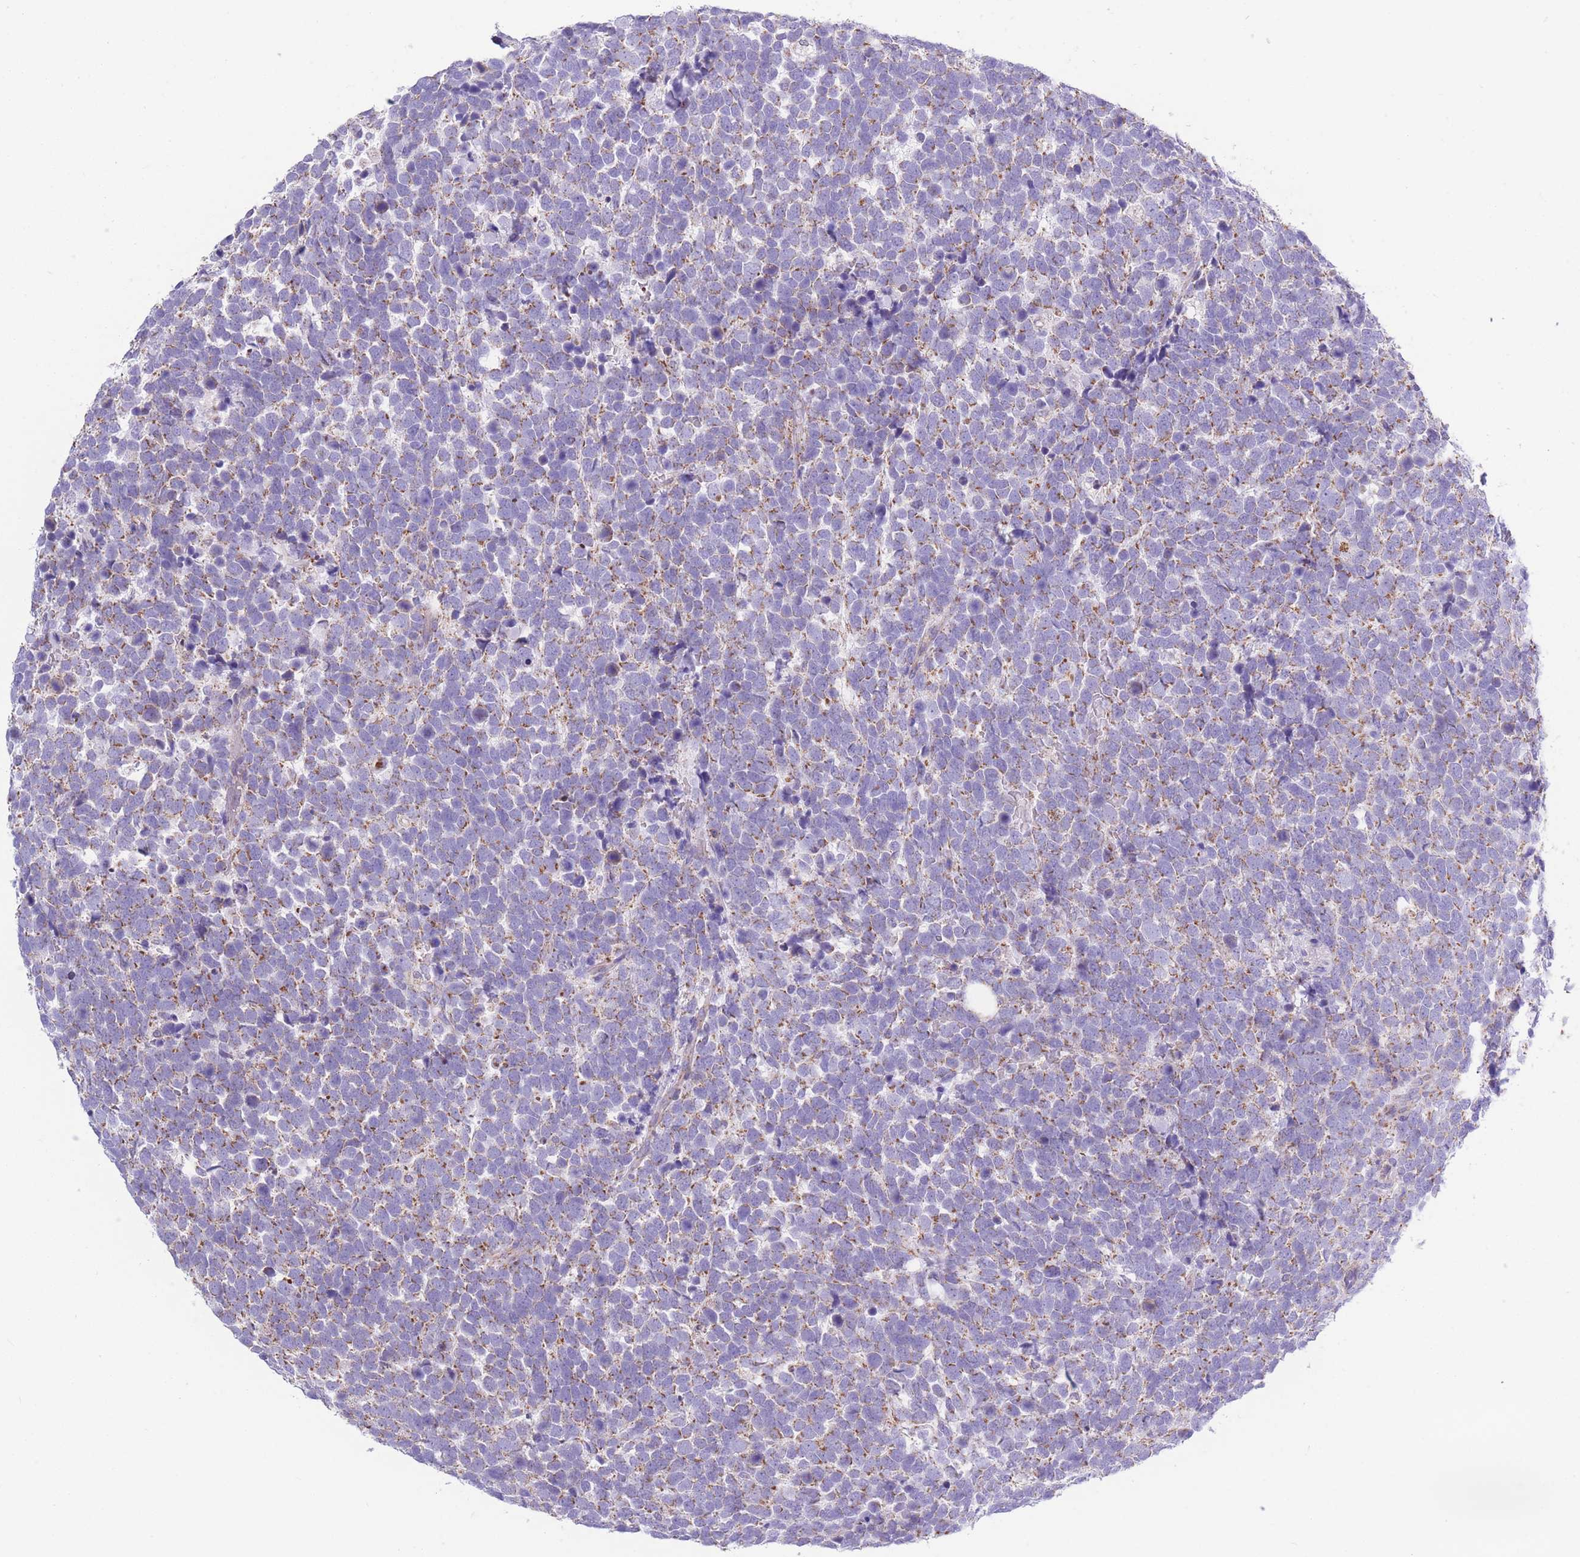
{"staining": {"intensity": "moderate", "quantity": "25%-75%", "location": "cytoplasmic/membranous"}, "tissue": "urothelial cancer", "cell_type": "Tumor cells", "image_type": "cancer", "snomed": [{"axis": "morphology", "description": "Urothelial carcinoma, High grade"}, {"axis": "topography", "description": "Urinary bladder"}], "caption": "A high-resolution image shows immunohistochemistry staining of urothelial carcinoma (high-grade), which reveals moderate cytoplasmic/membranous expression in approximately 25%-75% of tumor cells.", "gene": "PDHA1", "patient": {"sex": "female", "age": 82}}